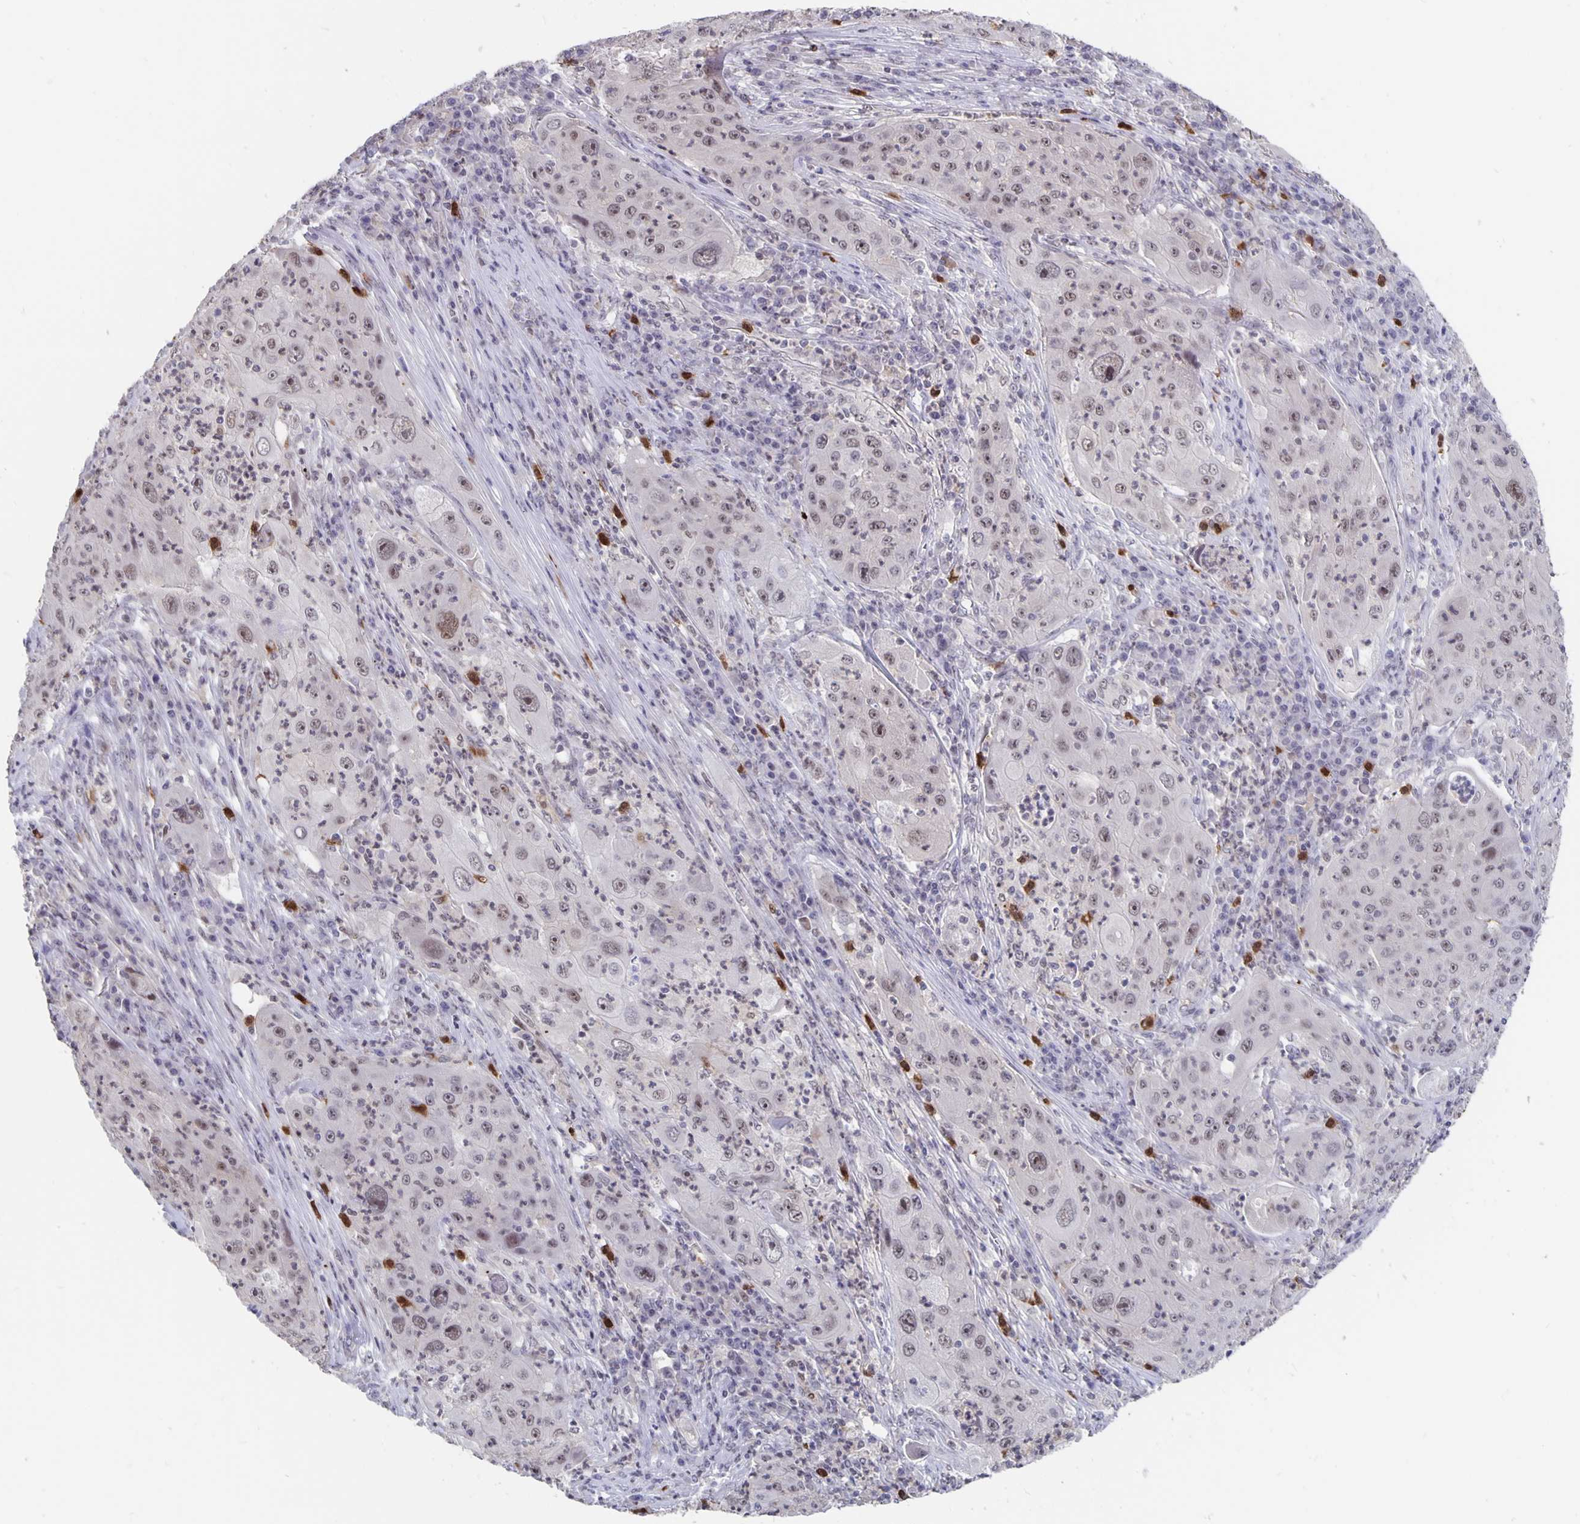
{"staining": {"intensity": "weak", "quantity": ">75%", "location": "nuclear"}, "tissue": "lung cancer", "cell_type": "Tumor cells", "image_type": "cancer", "snomed": [{"axis": "morphology", "description": "Squamous cell carcinoma, NOS"}, {"axis": "topography", "description": "Lung"}], "caption": "Human lung cancer (squamous cell carcinoma) stained with a protein marker reveals weak staining in tumor cells.", "gene": "ZNF691", "patient": {"sex": "female", "age": 59}}